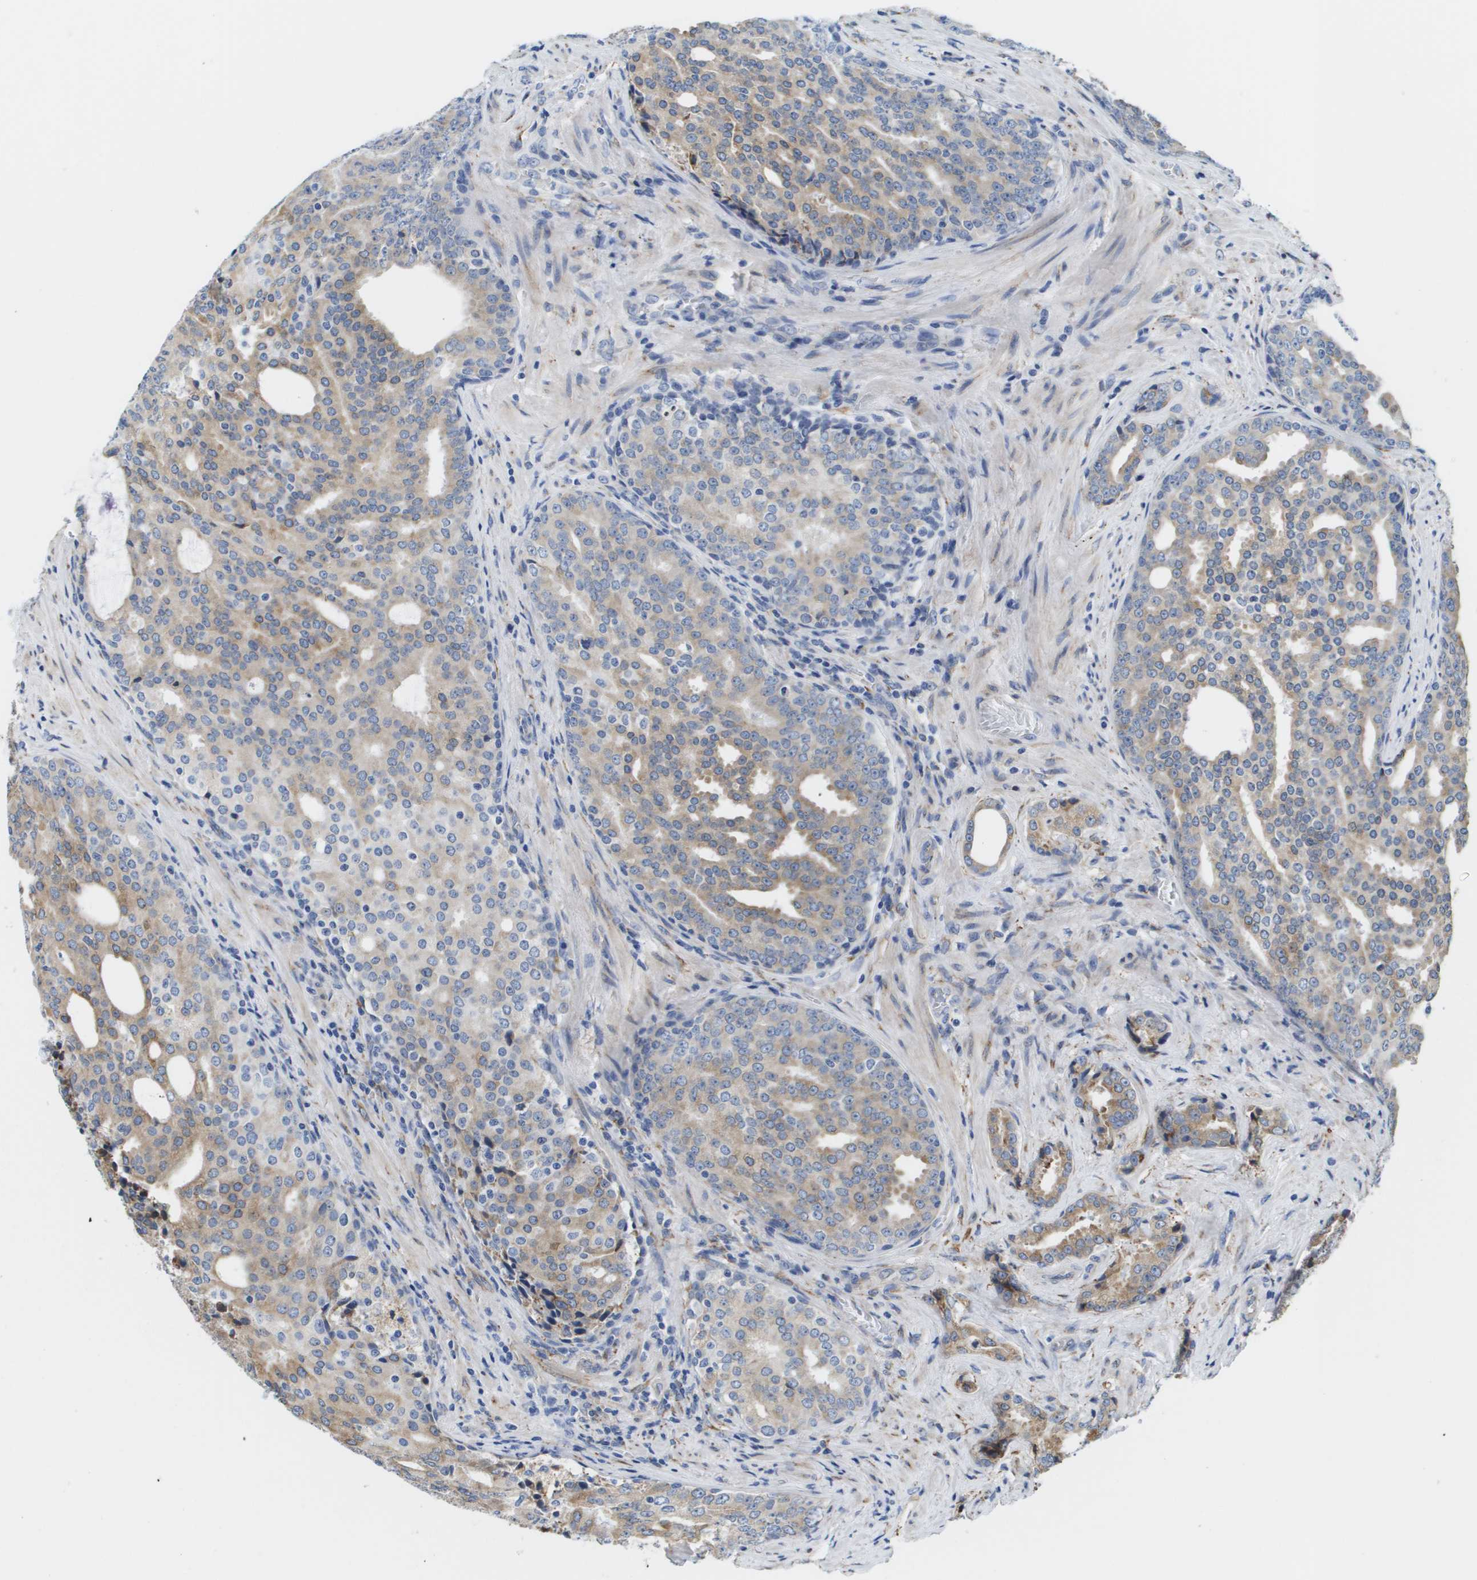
{"staining": {"intensity": "weak", "quantity": "25%-75%", "location": "cytoplasmic/membranous"}, "tissue": "prostate cancer", "cell_type": "Tumor cells", "image_type": "cancer", "snomed": [{"axis": "morphology", "description": "Adenocarcinoma, High grade"}, {"axis": "topography", "description": "Prostate"}], "caption": "Immunohistochemical staining of prostate cancer displays low levels of weak cytoplasmic/membranous positivity in about 25%-75% of tumor cells.", "gene": "ST3GAL2", "patient": {"sex": "male", "age": 71}}